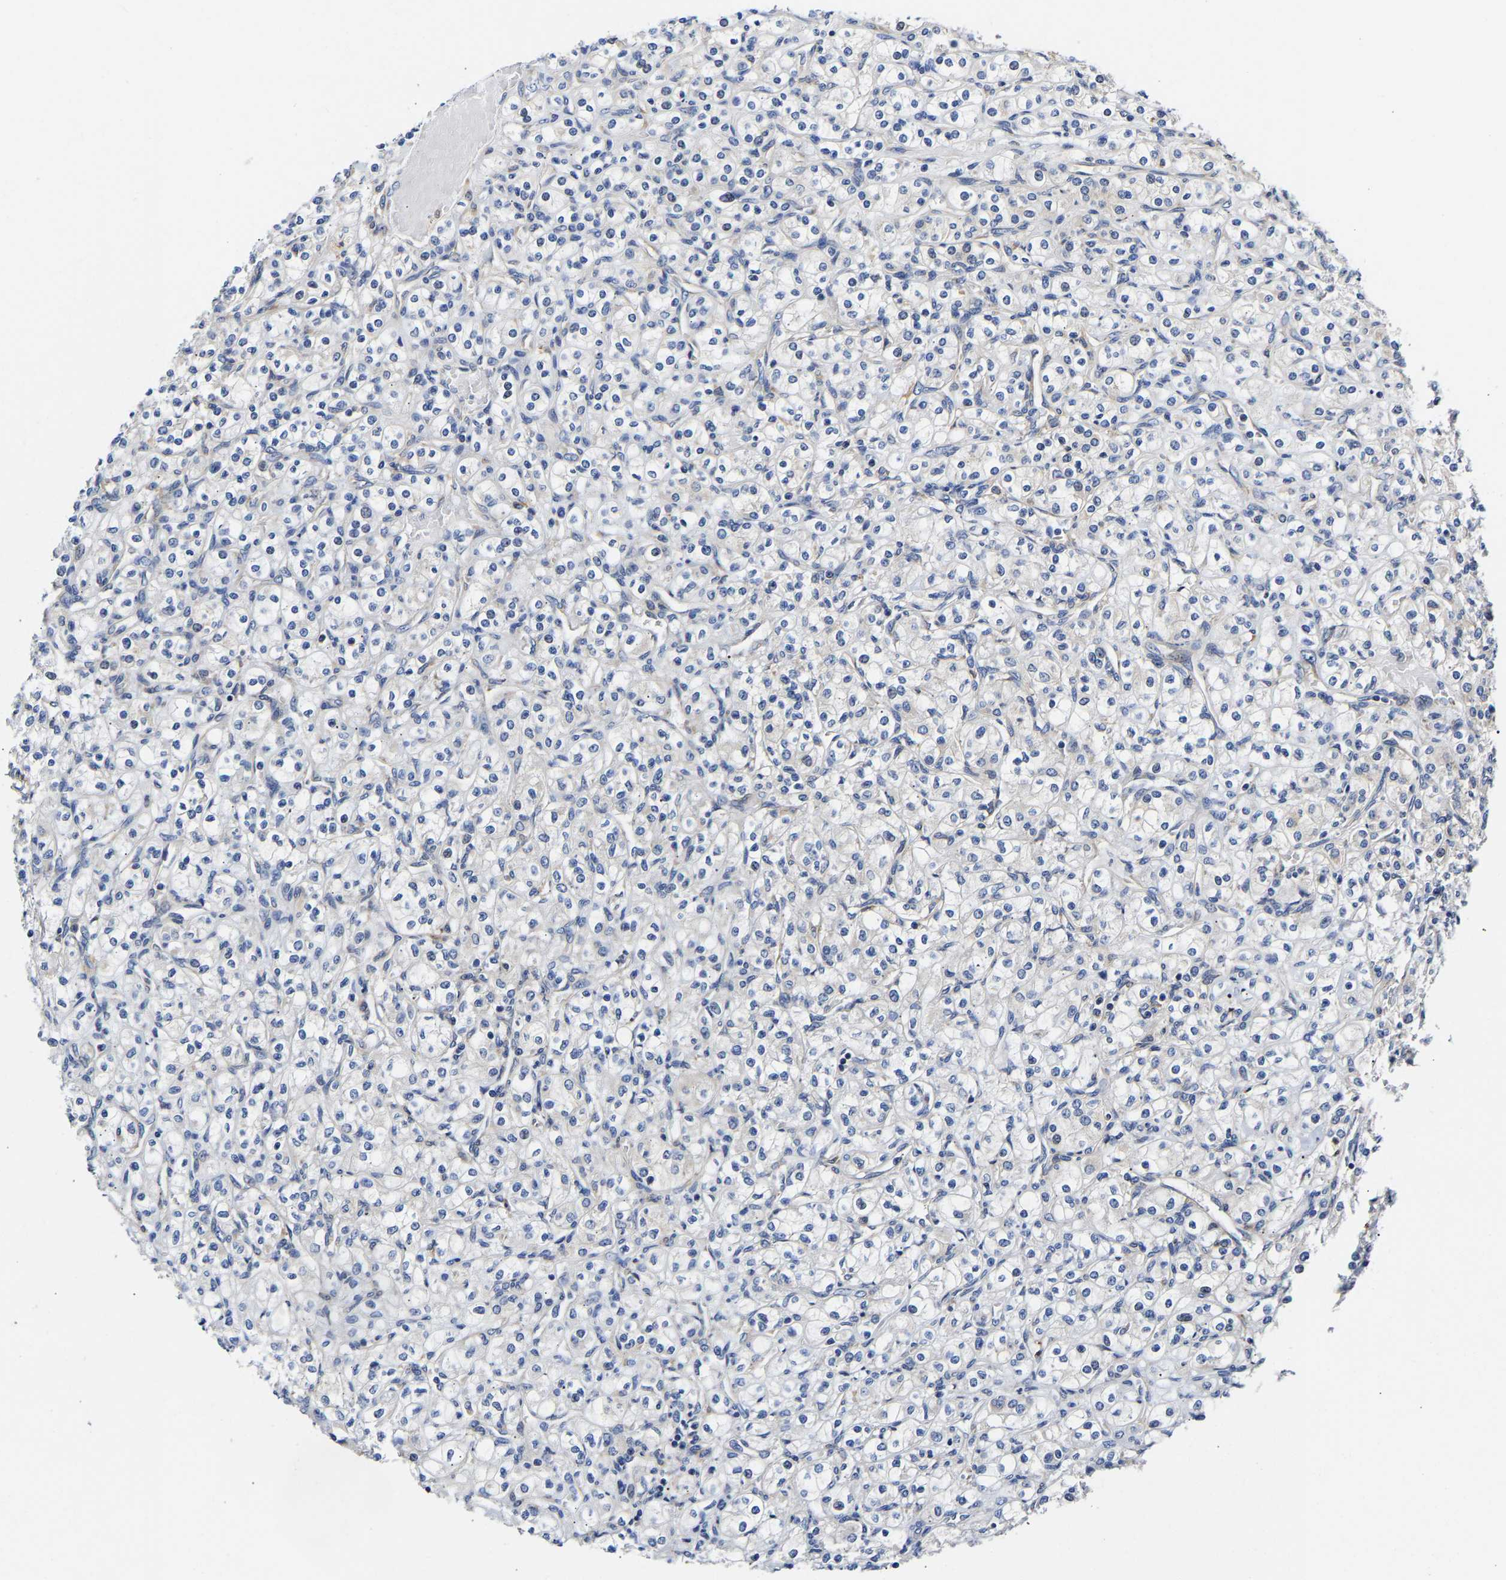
{"staining": {"intensity": "negative", "quantity": "none", "location": "none"}, "tissue": "renal cancer", "cell_type": "Tumor cells", "image_type": "cancer", "snomed": [{"axis": "morphology", "description": "Adenocarcinoma, NOS"}, {"axis": "topography", "description": "Kidney"}], "caption": "Micrograph shows no protein positivity in tumor cells of adenocarcinoma (renal) tissue.", "gene": "CCDC6", "patient": {"sex": "male", "age": 77}}